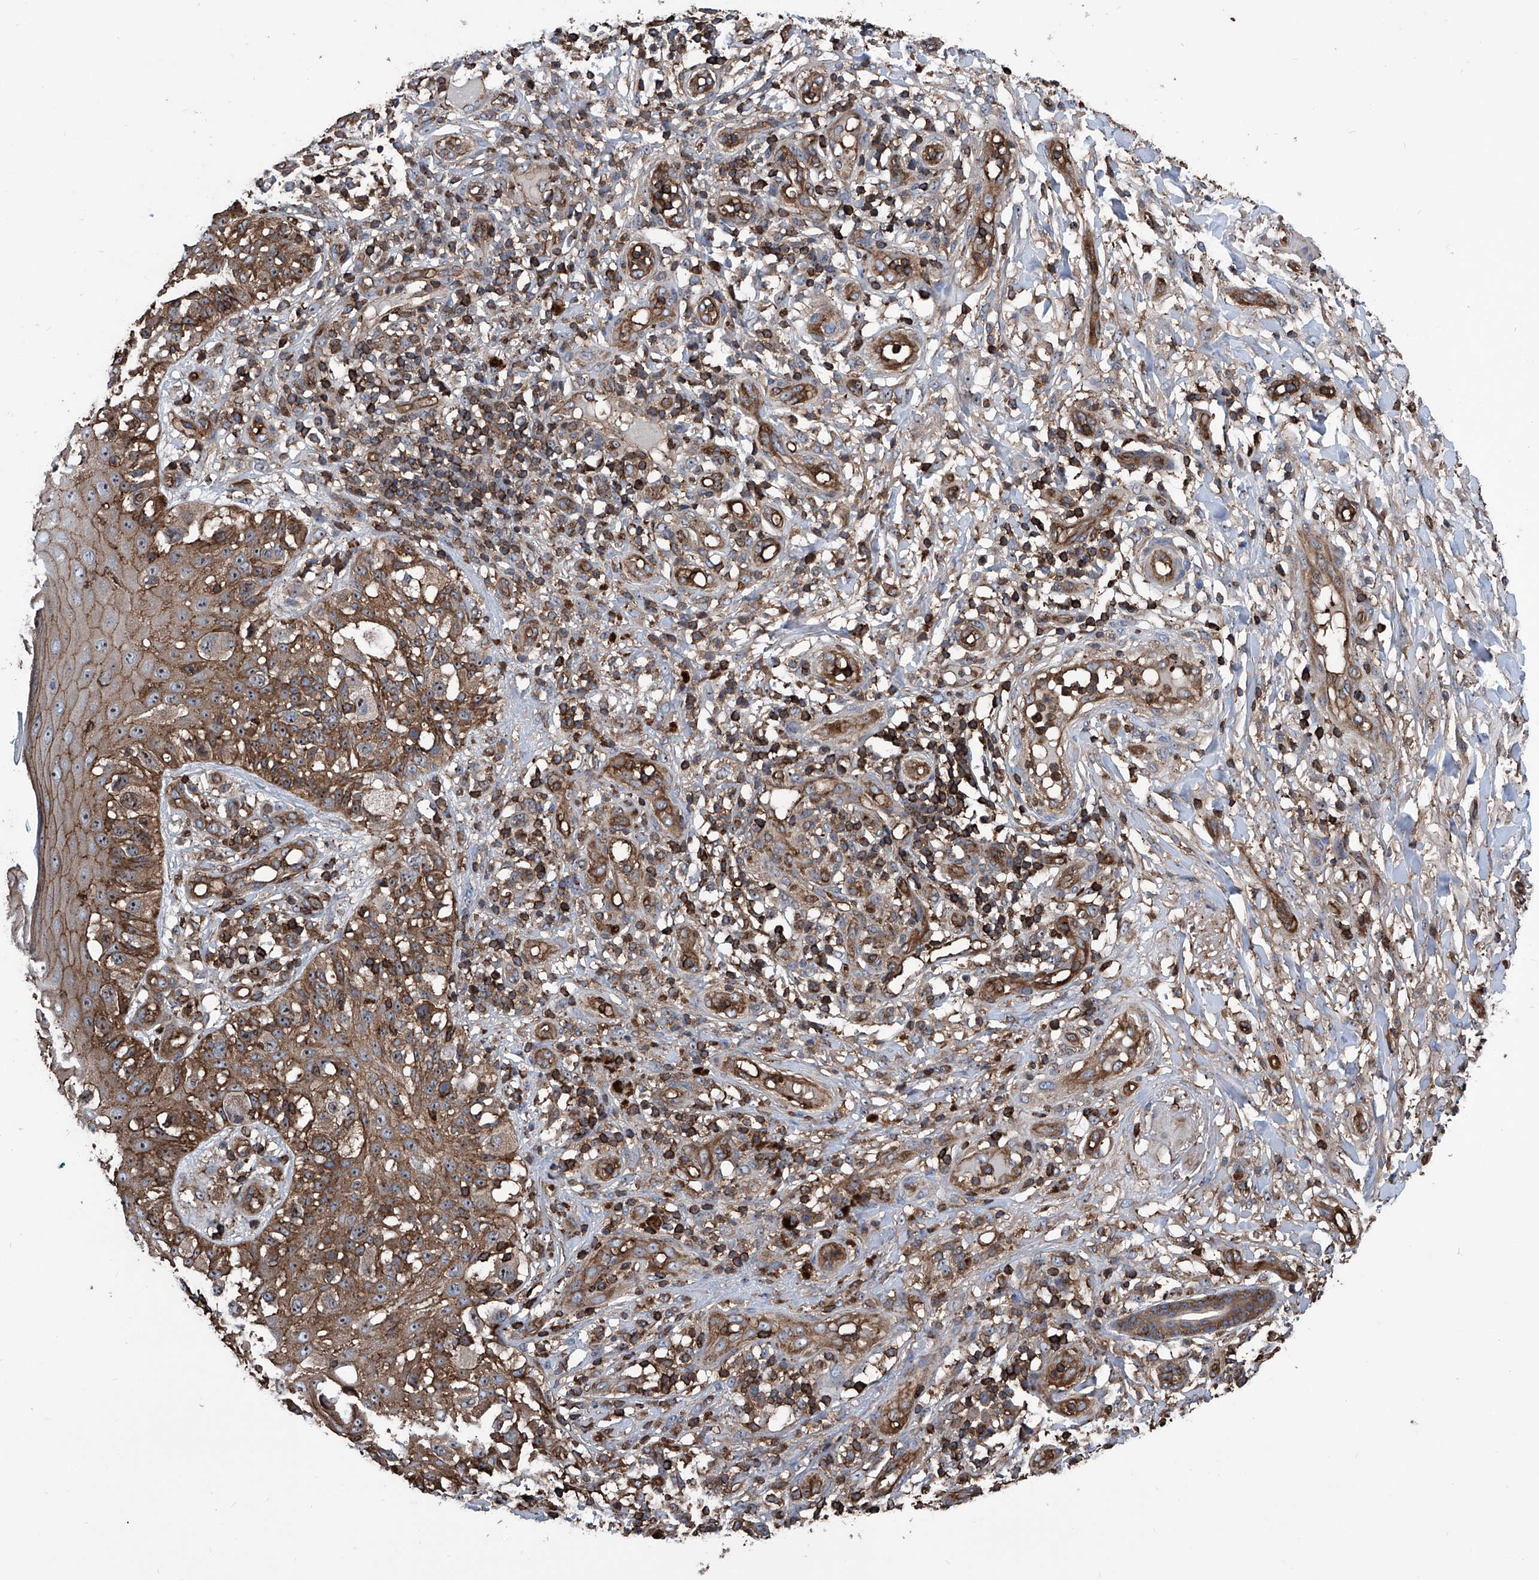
{"staining": {"intensity": "moderate", "quantity": ">75%", "location": "cytoplasmic/membranous,nuclear"}, "tissue": "melanoma", "cell_type": "Tumor cells", "image_type": "cancer", "snomed": [{"axis": "morphology", "description": "Malignant melanoma, NOS"}, {"axis": "topography", "description": "Skin"}], "caption": "Moderate cytoplasmic/membranous and nuclear expression is seen in about >75% of tumor cells in melanoma.", "gene": "ZNF484", "patient": {"sex": "female", "age": 81}}